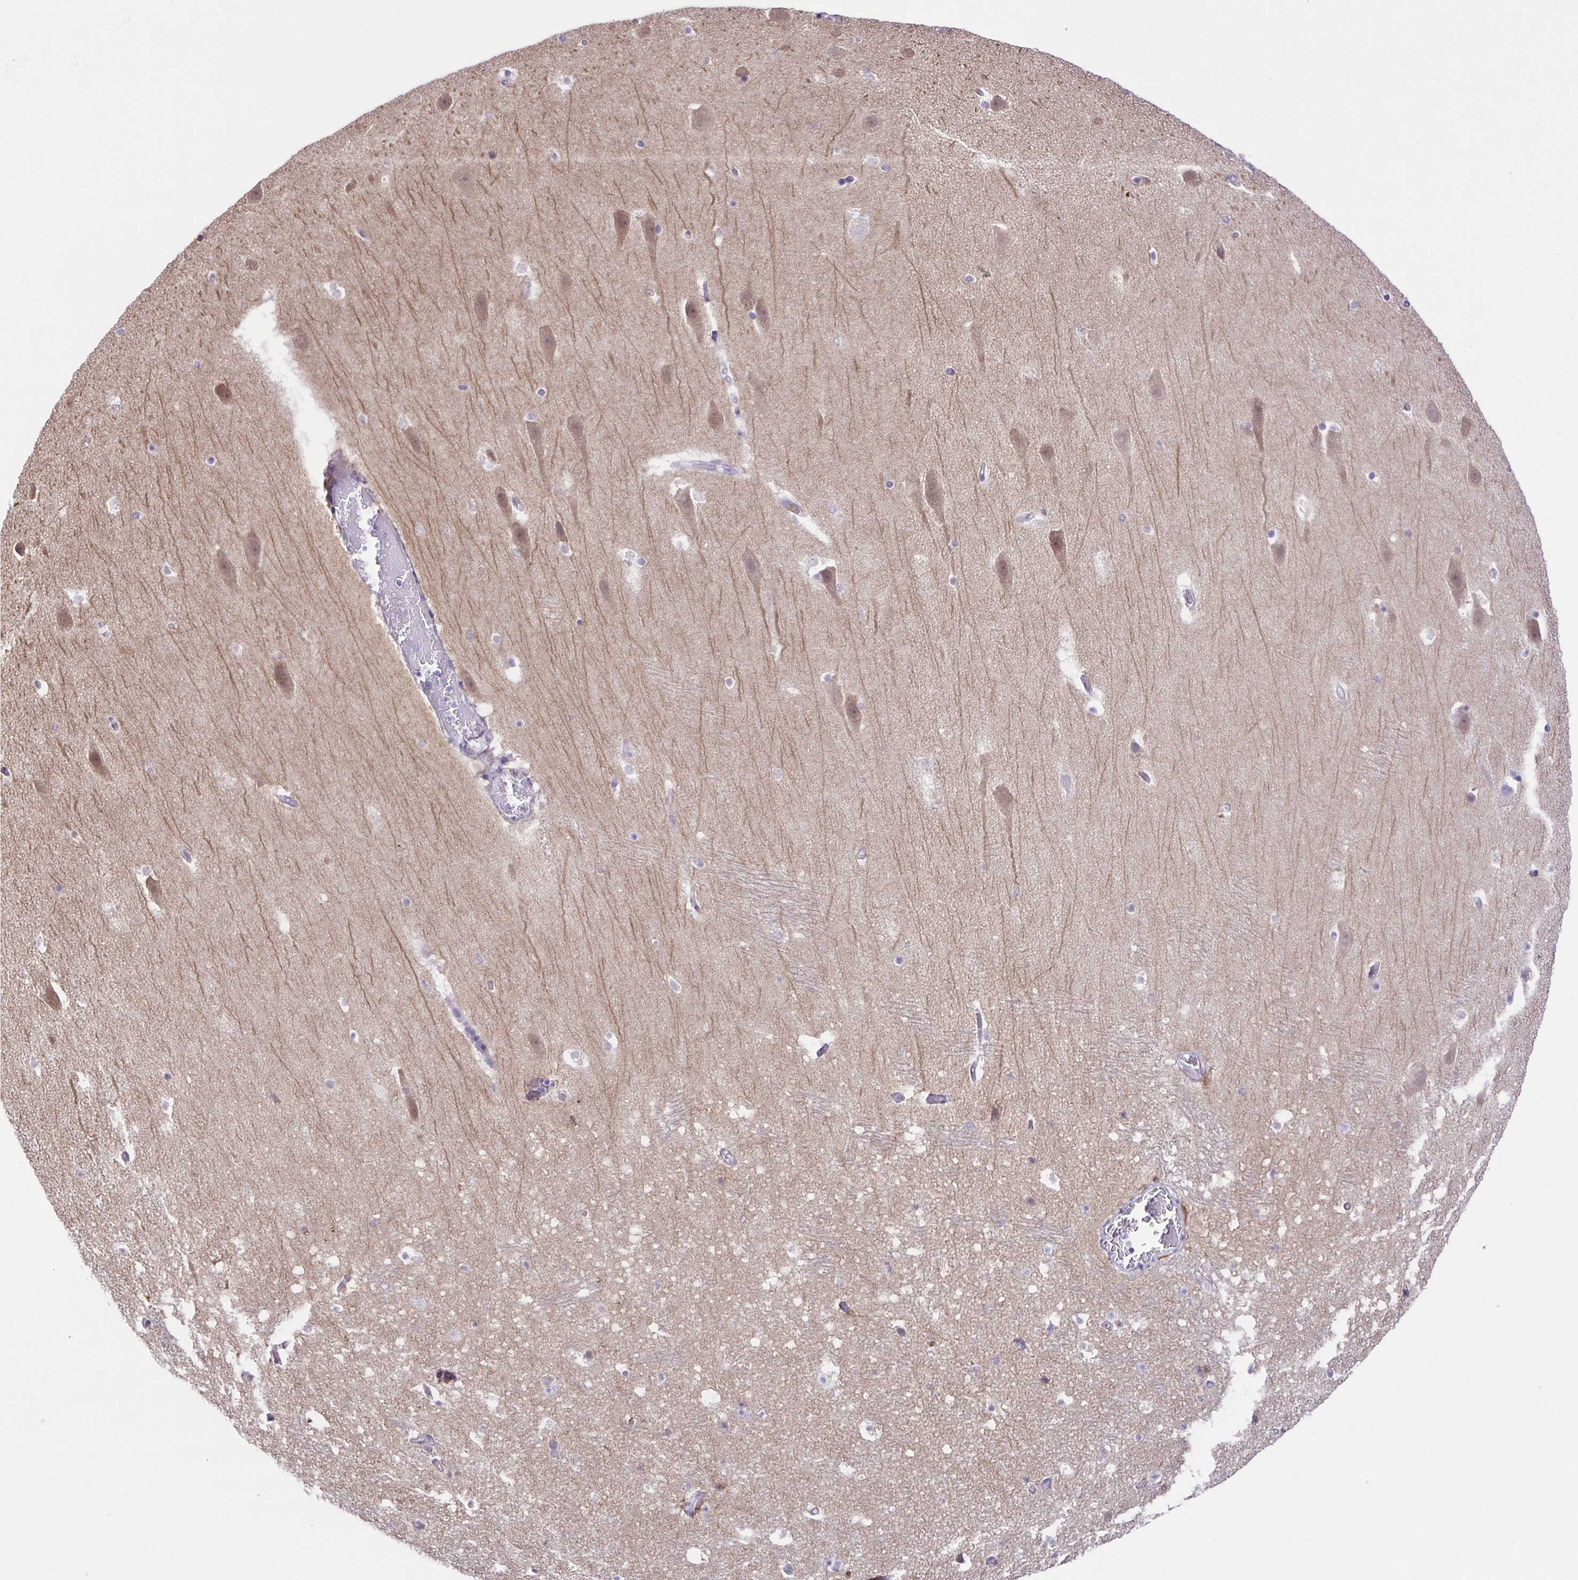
{"staining": {"intensity": "moderate", "quantity": "<25%", "location": "cytoplasmic/membranous"}, "tissue": "hippocampus", "cell_type": "Glial cells", "image_type": "normal", "snomed": [{"axis": "morphology", "description": "Normal tissue, NOS"}, {"axis": "topography", "description": "Hippocampus"}], "caption": "Immunohistochemistry (IHC) (DAB (3,3'-diaminobenzidine)) staining of benign hippocampus displays moderate cytoplasmic/membranous protein expression in about <25% of glial cells.", "gene": "DCLK2", "patient": {"sex": "male", "age": 26}}